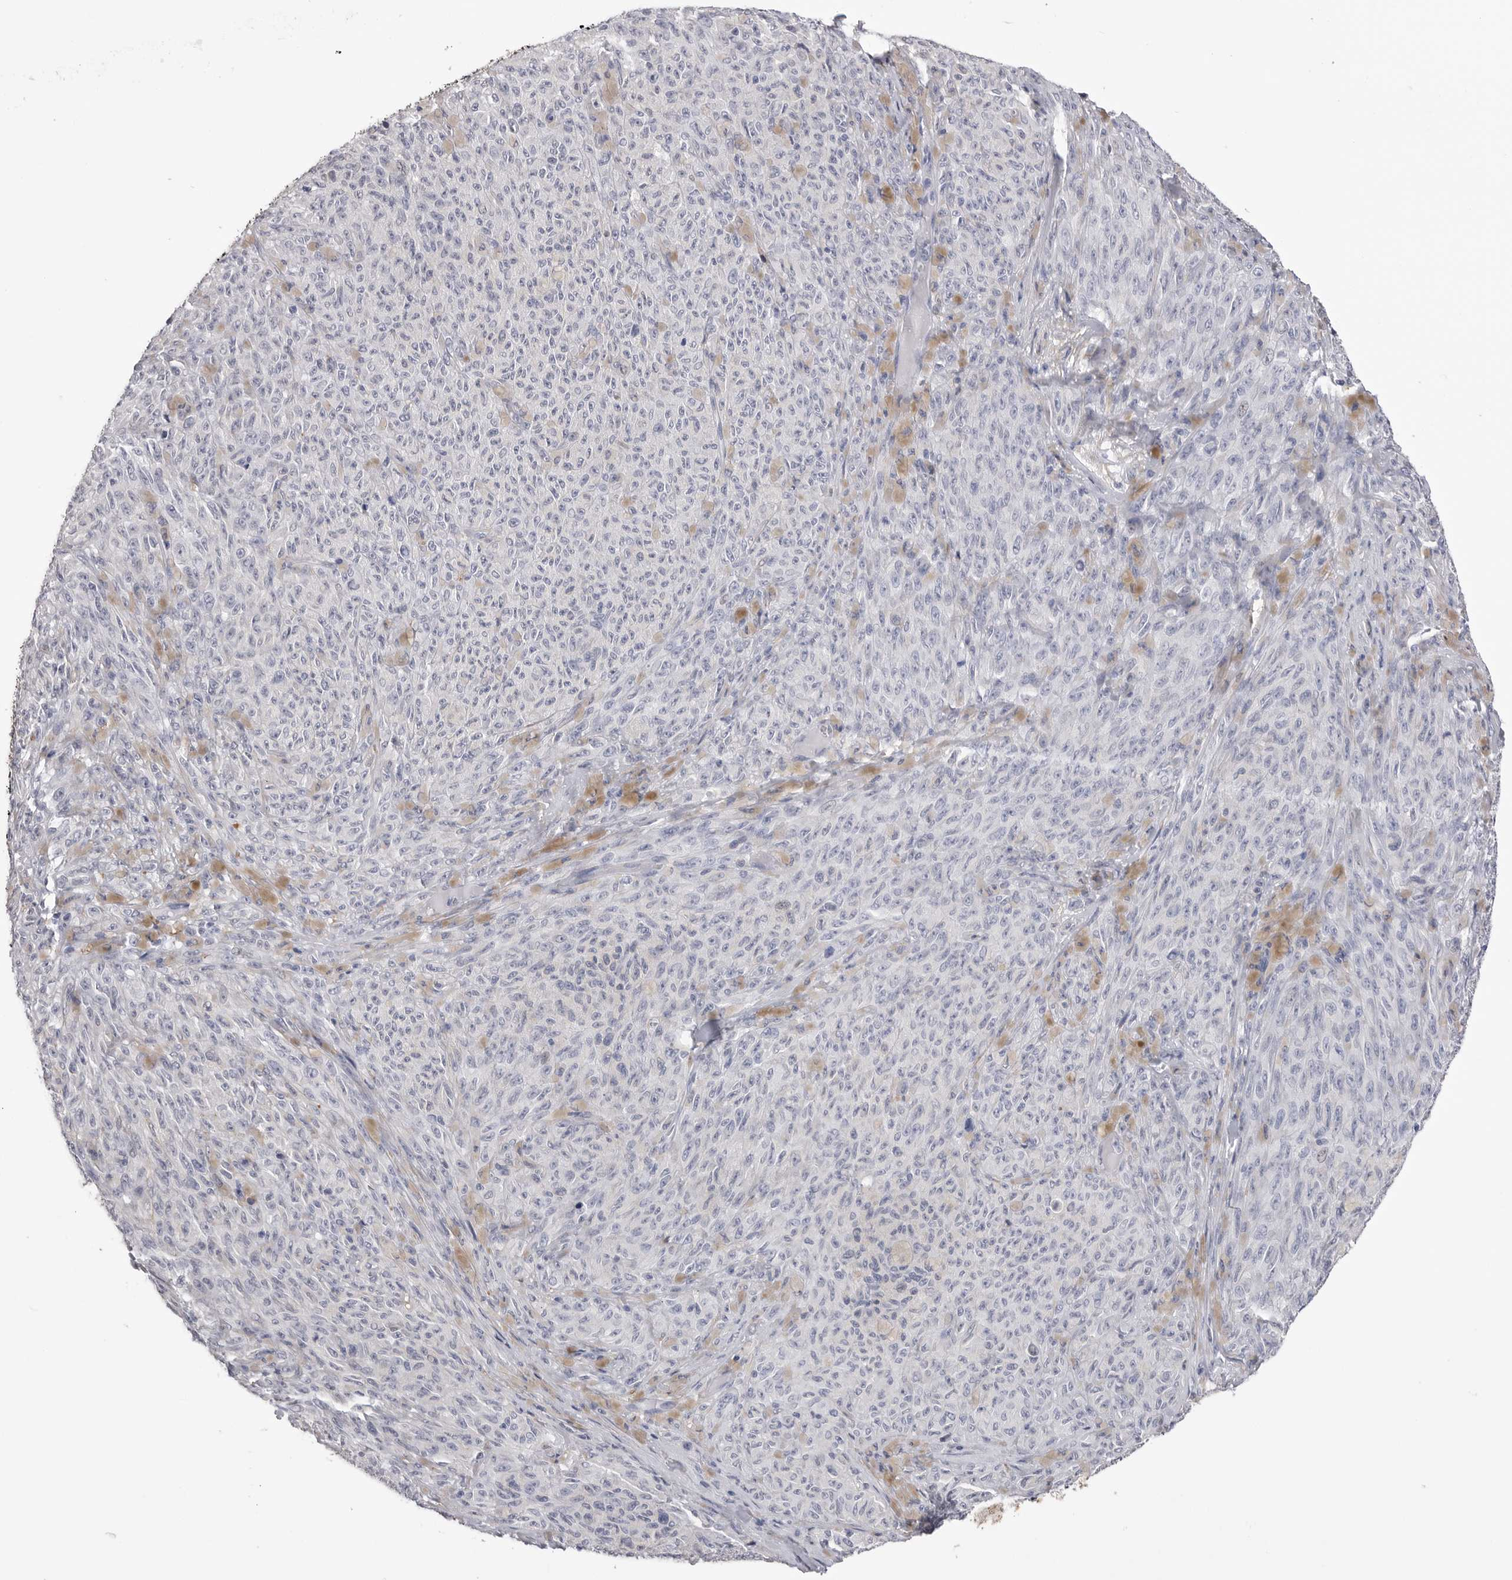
{"staining": {"intensity": "negative", "quantity": "none", "location": "none"}, "tissue": "melanoma", "cell_type": "Tumor cells", "image_type": "cancer", "snomed": [{"axis": "morphology", "description": "Malignant melanoma, NOS"}, {"axis": "topography", "description": "Skin"}], "caption": "Human melanoma stained for a protein using immunohistochemistry exhibits no staining in tumor cells.", "gene": "AKAP12", "patient": {"sex": "female", "age": 82}}